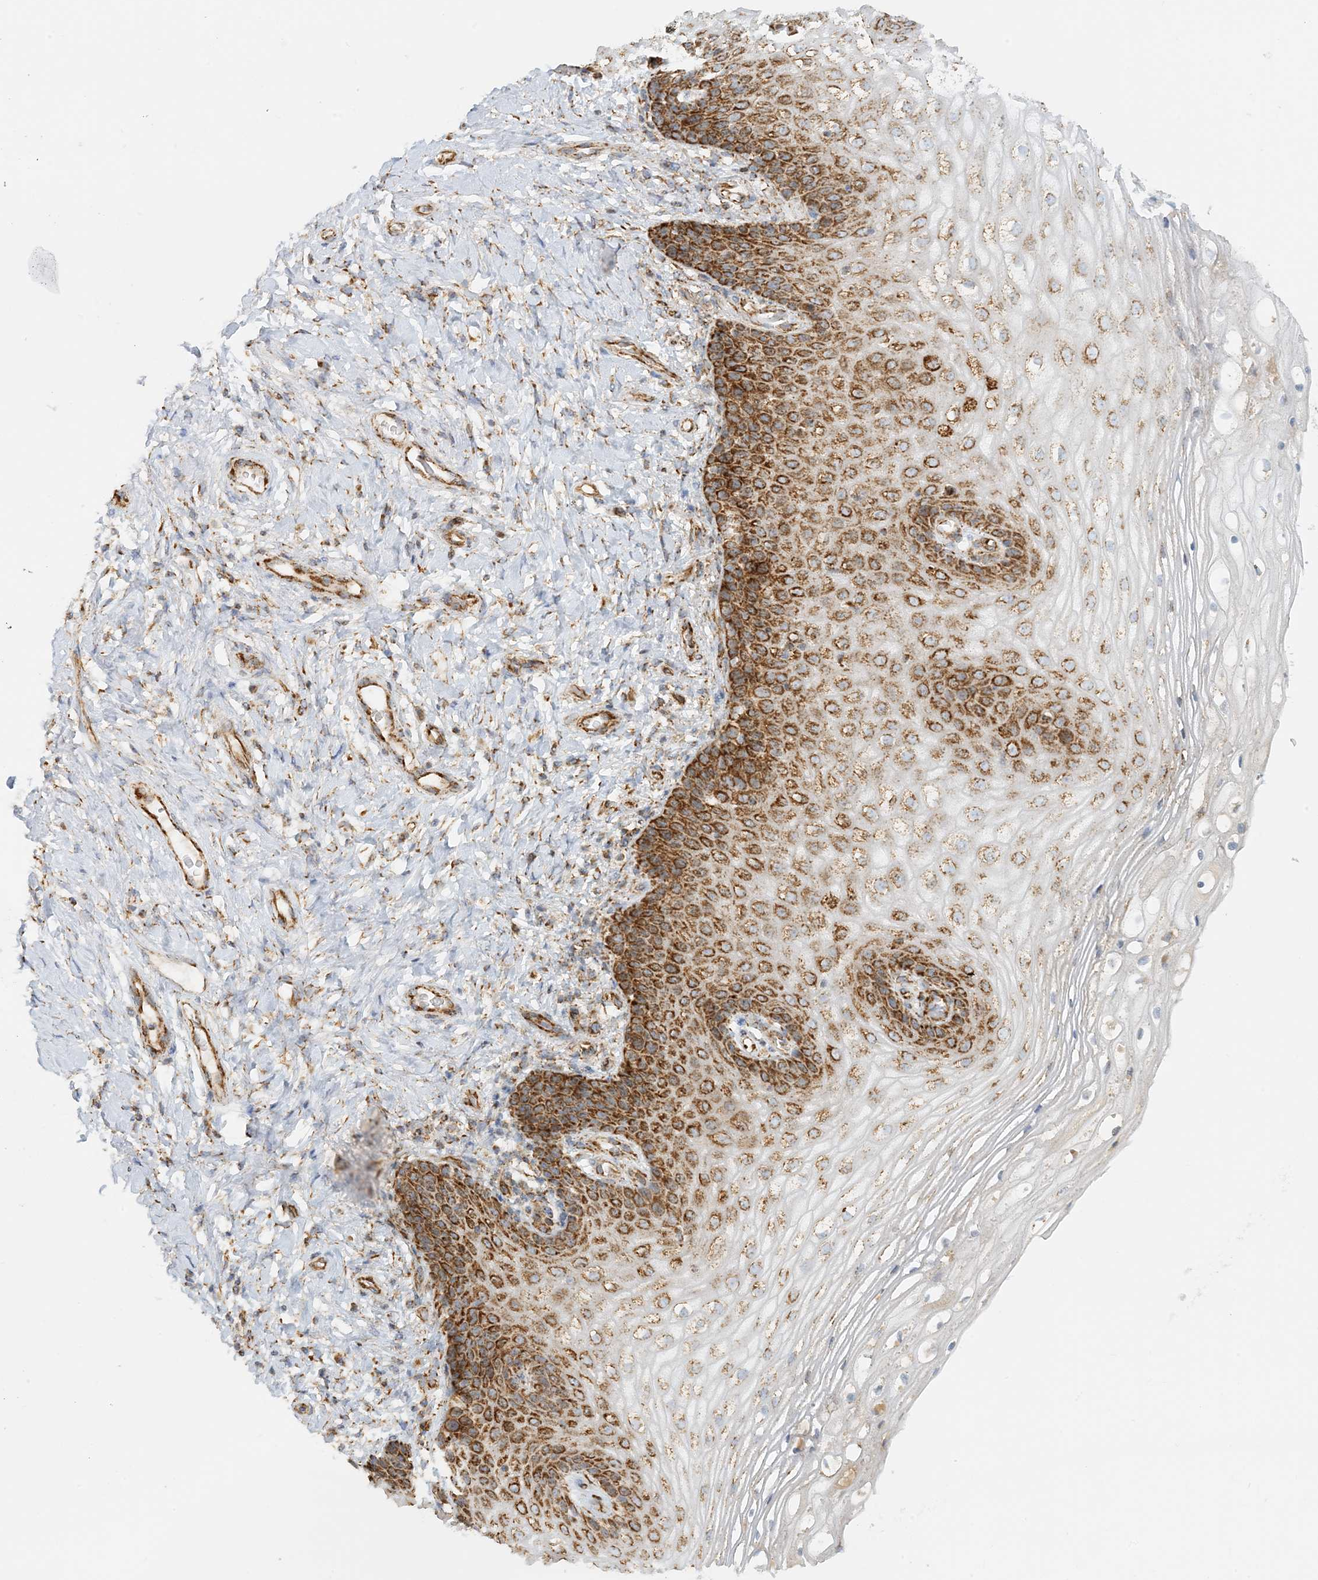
{"staining": {"intensity": "strong", "quantity": "25%-75%", "location": "cytoplasmic/membranous"}, "tissue": "vagina", "cell_type": "Squamous epithelial cells", "image_type": "normal", "snomed": [{"axis": "morphology", "description": "Normal tissue, NOS"}, {"axis": "topography", "description": "Vagina"}], "caption": "Vagina stained with a brown dye displays strong cytoplasmic/membranous positive expression in approximately 25%-75% of squamous epithelial cells.", "gene": "COA3", "patient": {"sex": "female", "age": 60}}